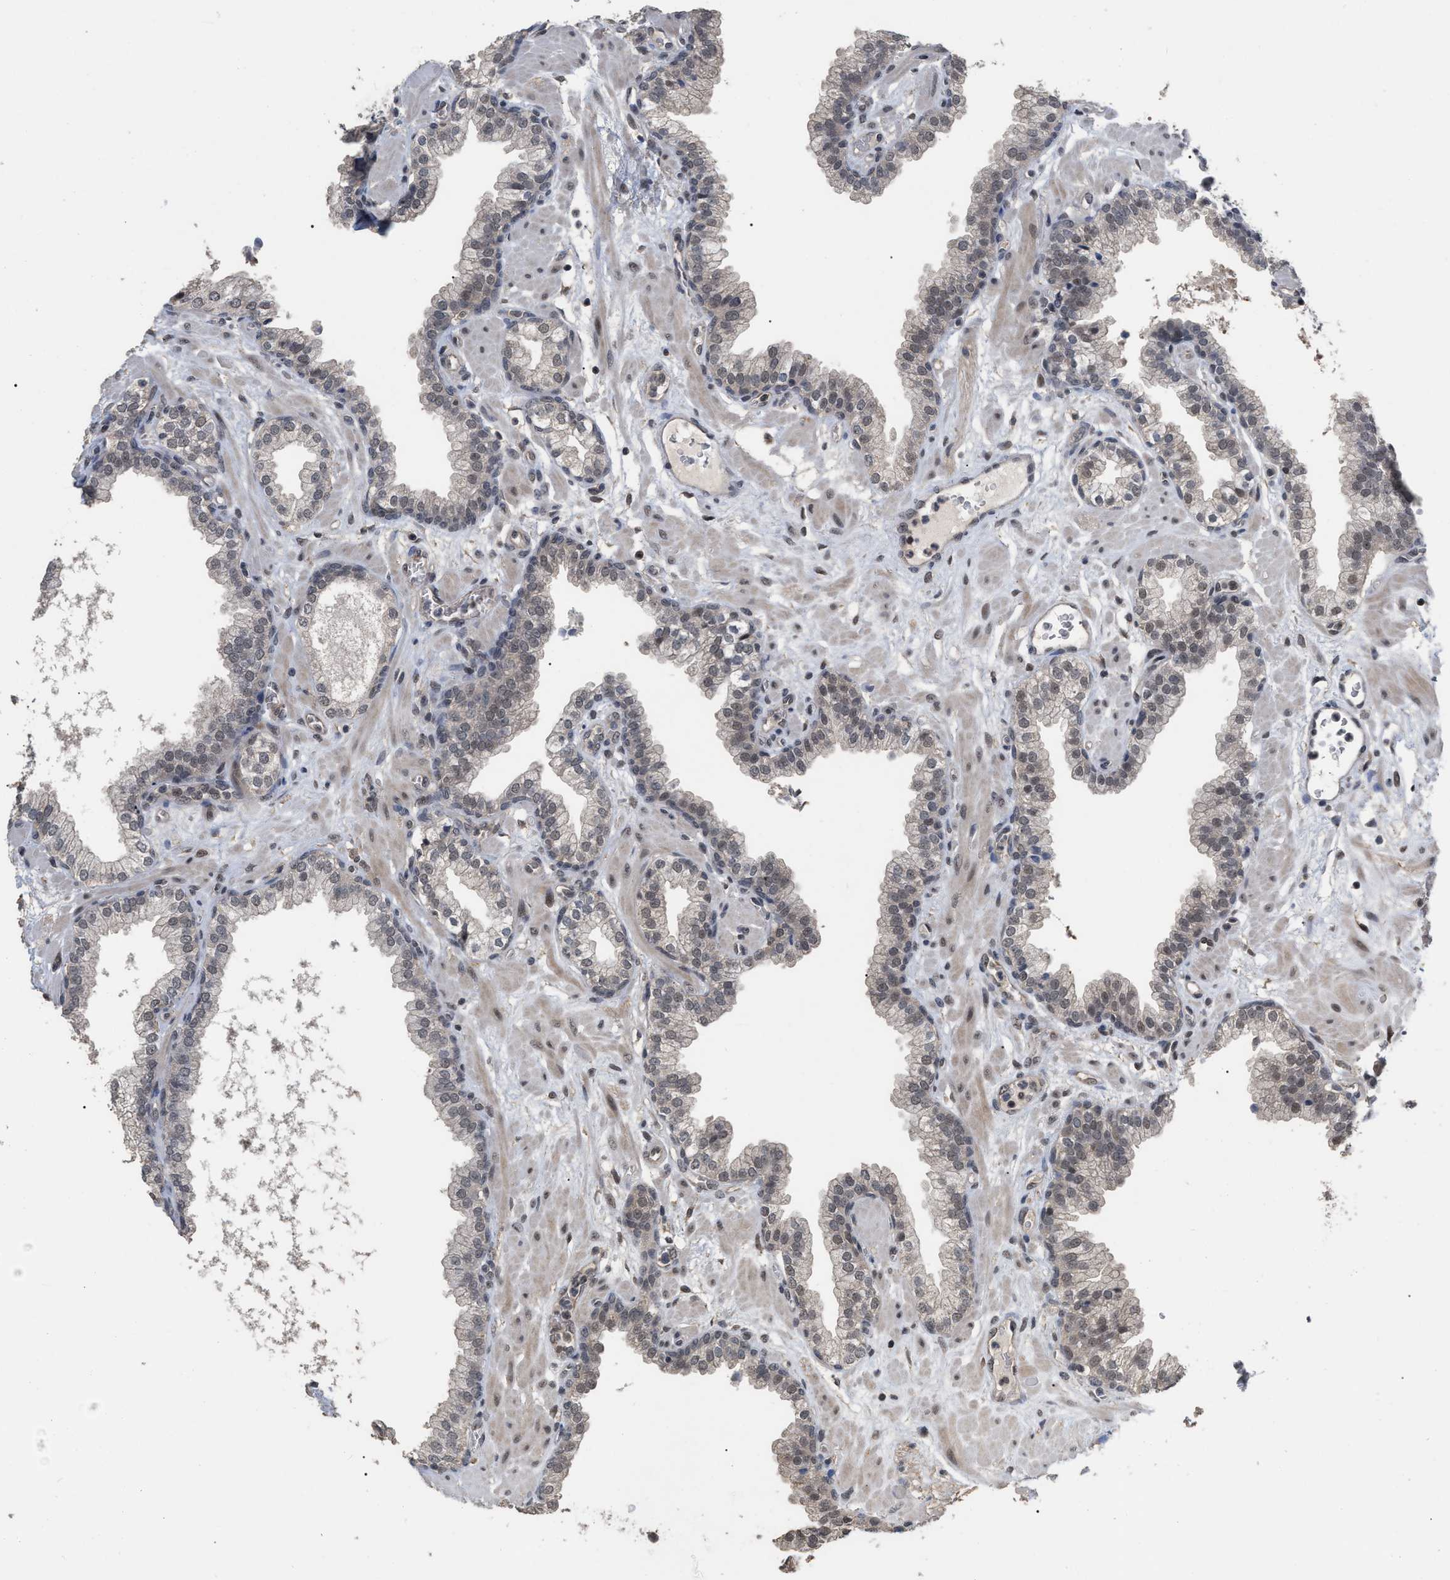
{"staining": {"intensity": "weak", "quantity": "25%-75%", "location": "nuclear"}, "tissue": "prostate", "cell_type": "Glandular cells", "image_type": "normal", "snomed": [{"axis": "morphology", "description": "Normal tissue, NOS"}, {"axis": "morphology", "description": "Urothelial carcinoma, Low grade"}, {"axis": "topography", "description": "Urinary bladder"}, {"axis": "topography", "description": "Prostate"}], "caption": "This micrograph displays immunohistochemistry (IHC) staining of normal human prostate, with low weak nuclear staining in approximately 25%-75% of glandular cells.", "gene": "JAZF1", "patient": {"sex": "male", "age": 60}}